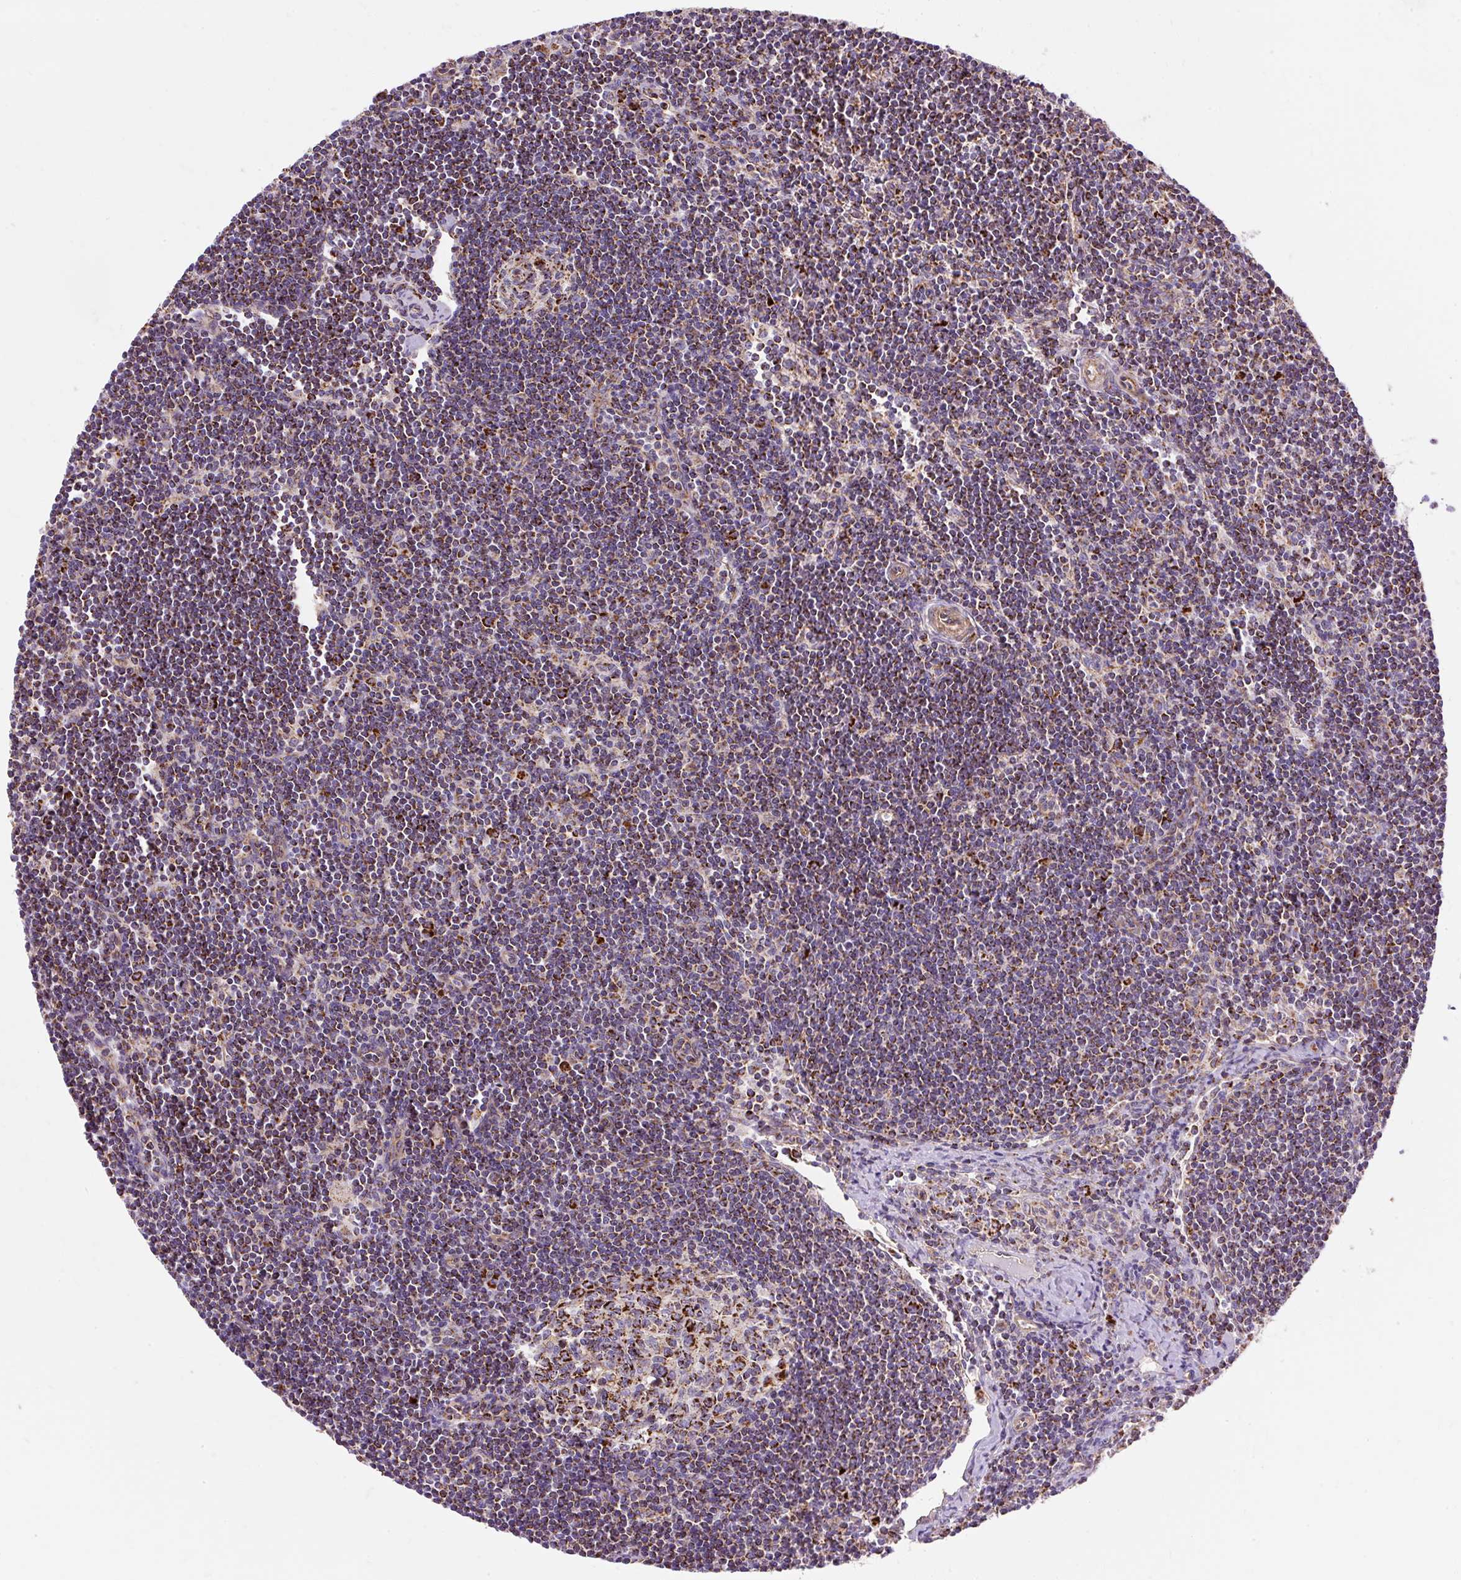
{"staining": {"intensity": "strong", "quantity": "25%-75%", "location": "cytoplasmic/membranous"}, "tissue": "lymph node", "cell_type": "Germinal center cells", "image_type": "normal", "snomed": [{"axis": "morphology", "description": "Normal tissue, NOS"}, {"axis": "topography", "description": "Lymph node"}], "caption": "Strong cytoplasmic/membranous protein positivity is appreciated in approximately 25%-75% of germinal center cells in lymph node. The staining was performed using DAB (3,3'-diaminobenzidine), with brown indicating positive protein expression. Nuclei are stained blue with hematoxylin.", "gene": "CEP290", "patient": {"sex": "female", "age": 29}}